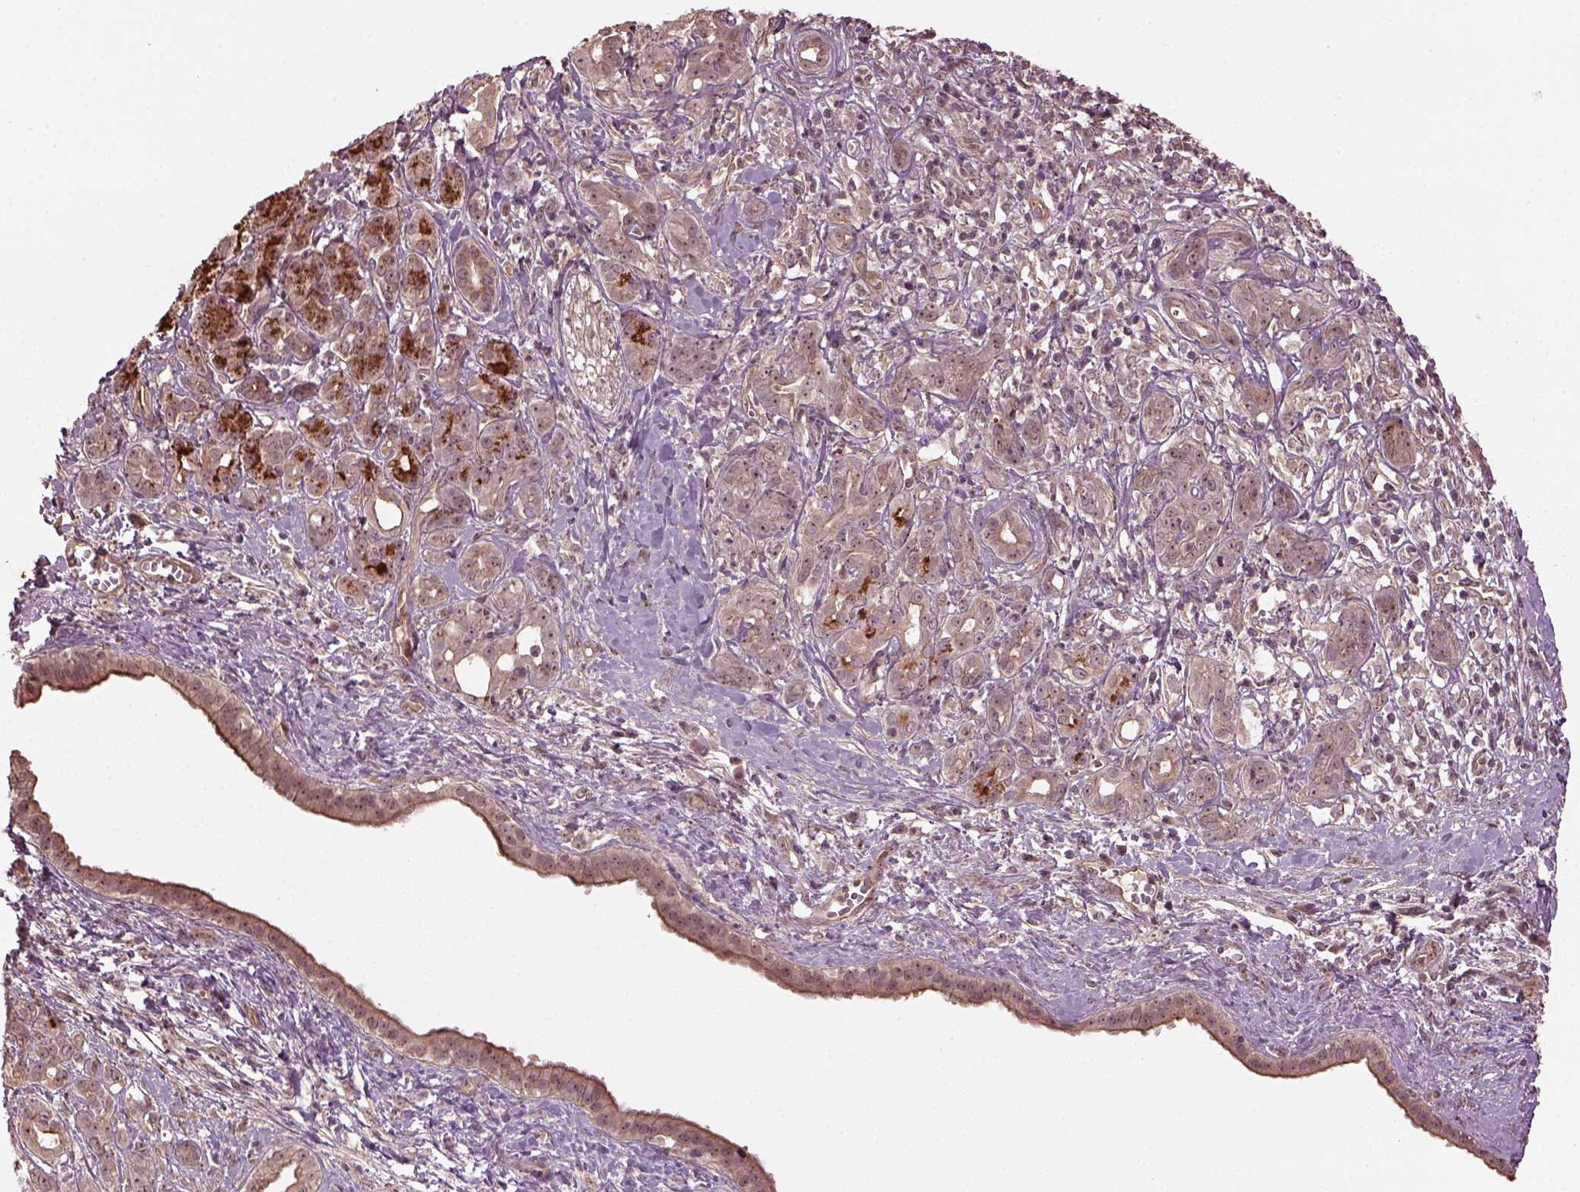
{"staining": {"intensity": "weak", "quantity": ">75%", "location": "cytoplasmic/membranous,nuclear"}, "tissue": "pancreatic cancer", "cell_type": "Tumor cells", "image_type": "cancer", "snomed": [{"axis": "morphology", "description": "Adenocarcinoma, NOS"}, {"axis": "topography", "description": "Pancreas"}], "caption": "Human pancreatic adenocarcinoma stained with a protein marker displays weak staining in tumor cells.", "gene": "GNRH1", "patient": {"sex": "male", "age": 61}}